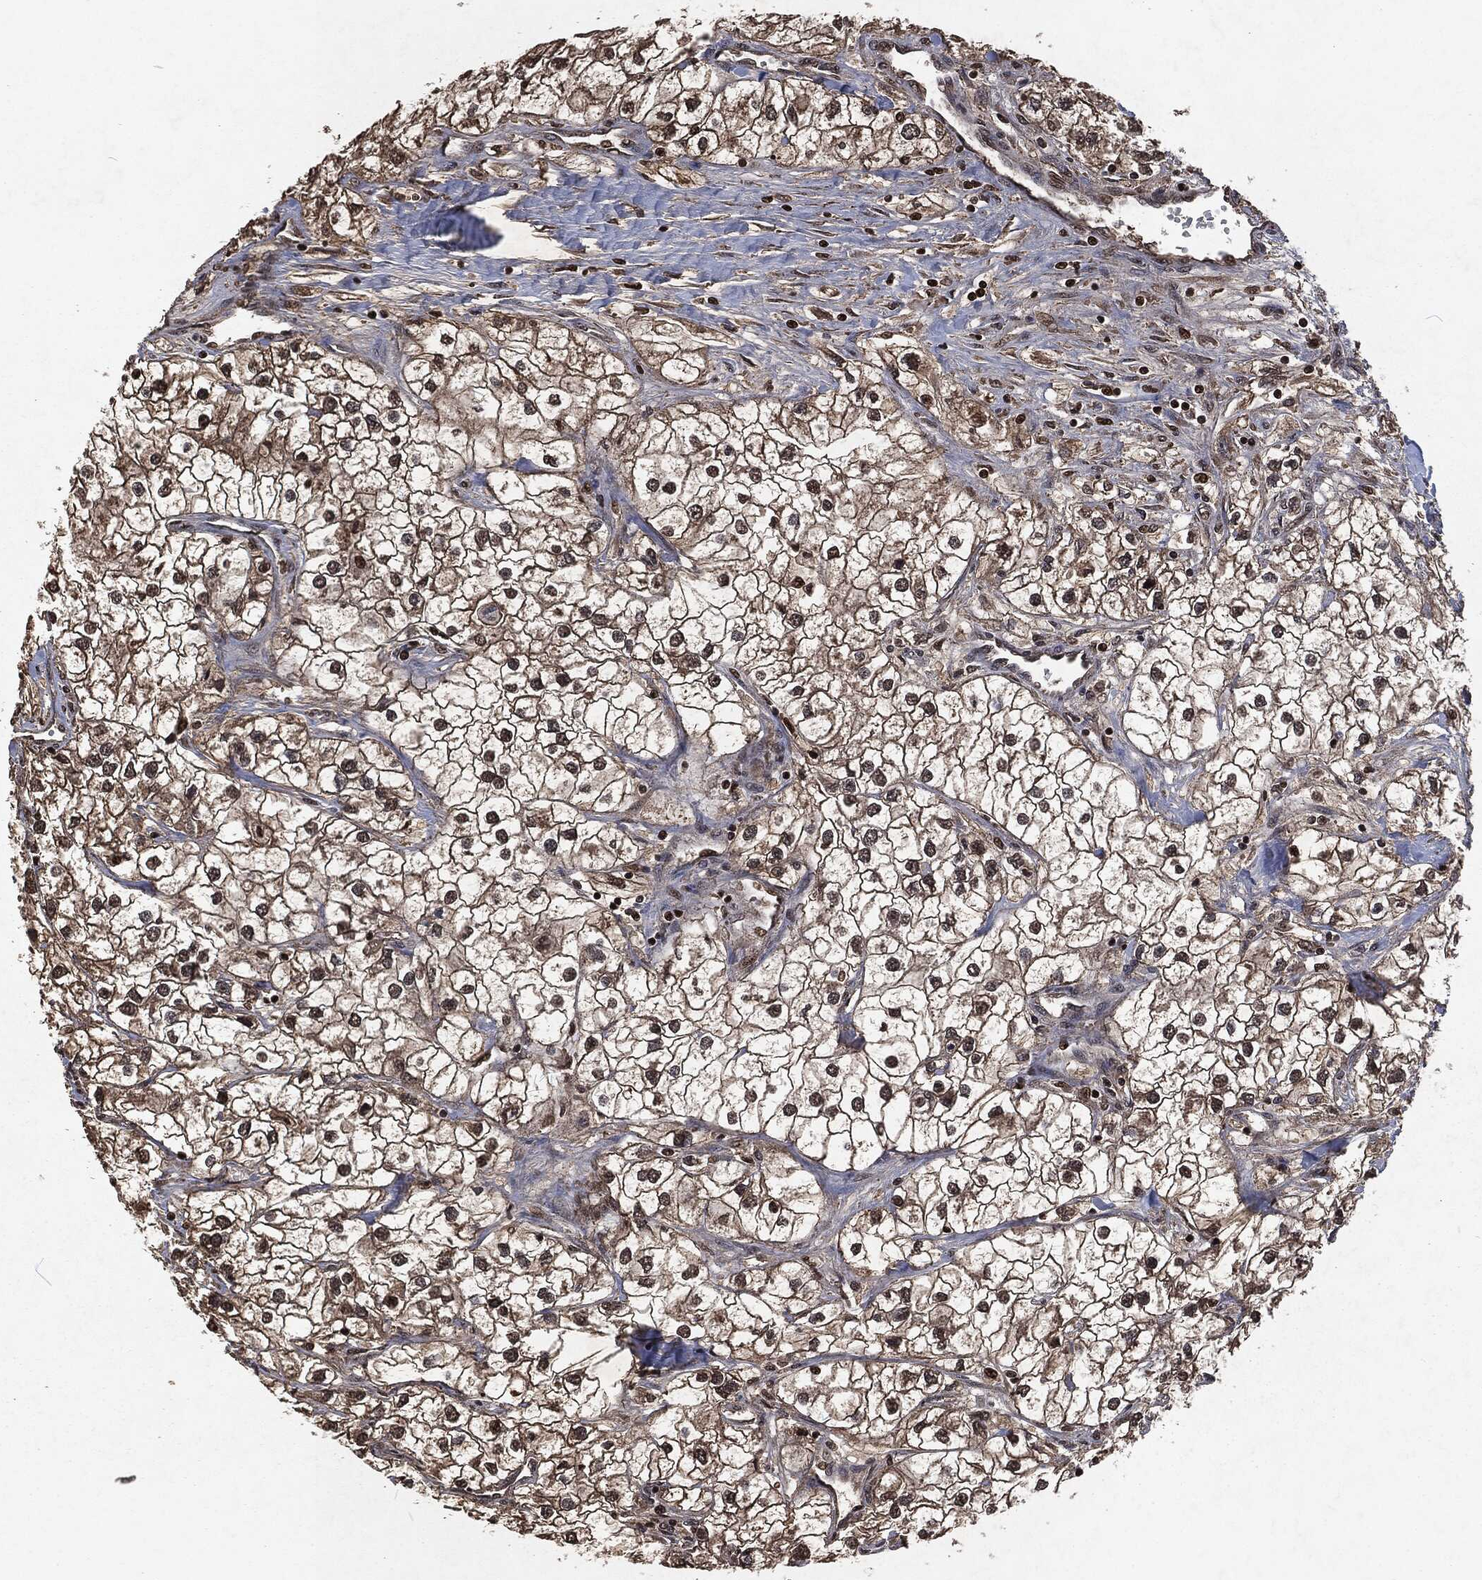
{"staining": {"intensity": "strong", "quantity": "25%-75%", "location": "nuclear"}, "tissue": "renal cancer", "cell_type": "Tumor cells", "image_type": "cancer", "snomed": [{"axis": "morphology", "description": "Adenocarcinoma, NOS"}, {"axis": "topography", "description": "Kidney"}], "caption": "Renal cancer (adenocarcinoma) tissue shows strong nuclear staining in approximately 25%-75% of tumor cells", "gene": "SNAI1", "patient": {"sex": "male", "age": 59}}